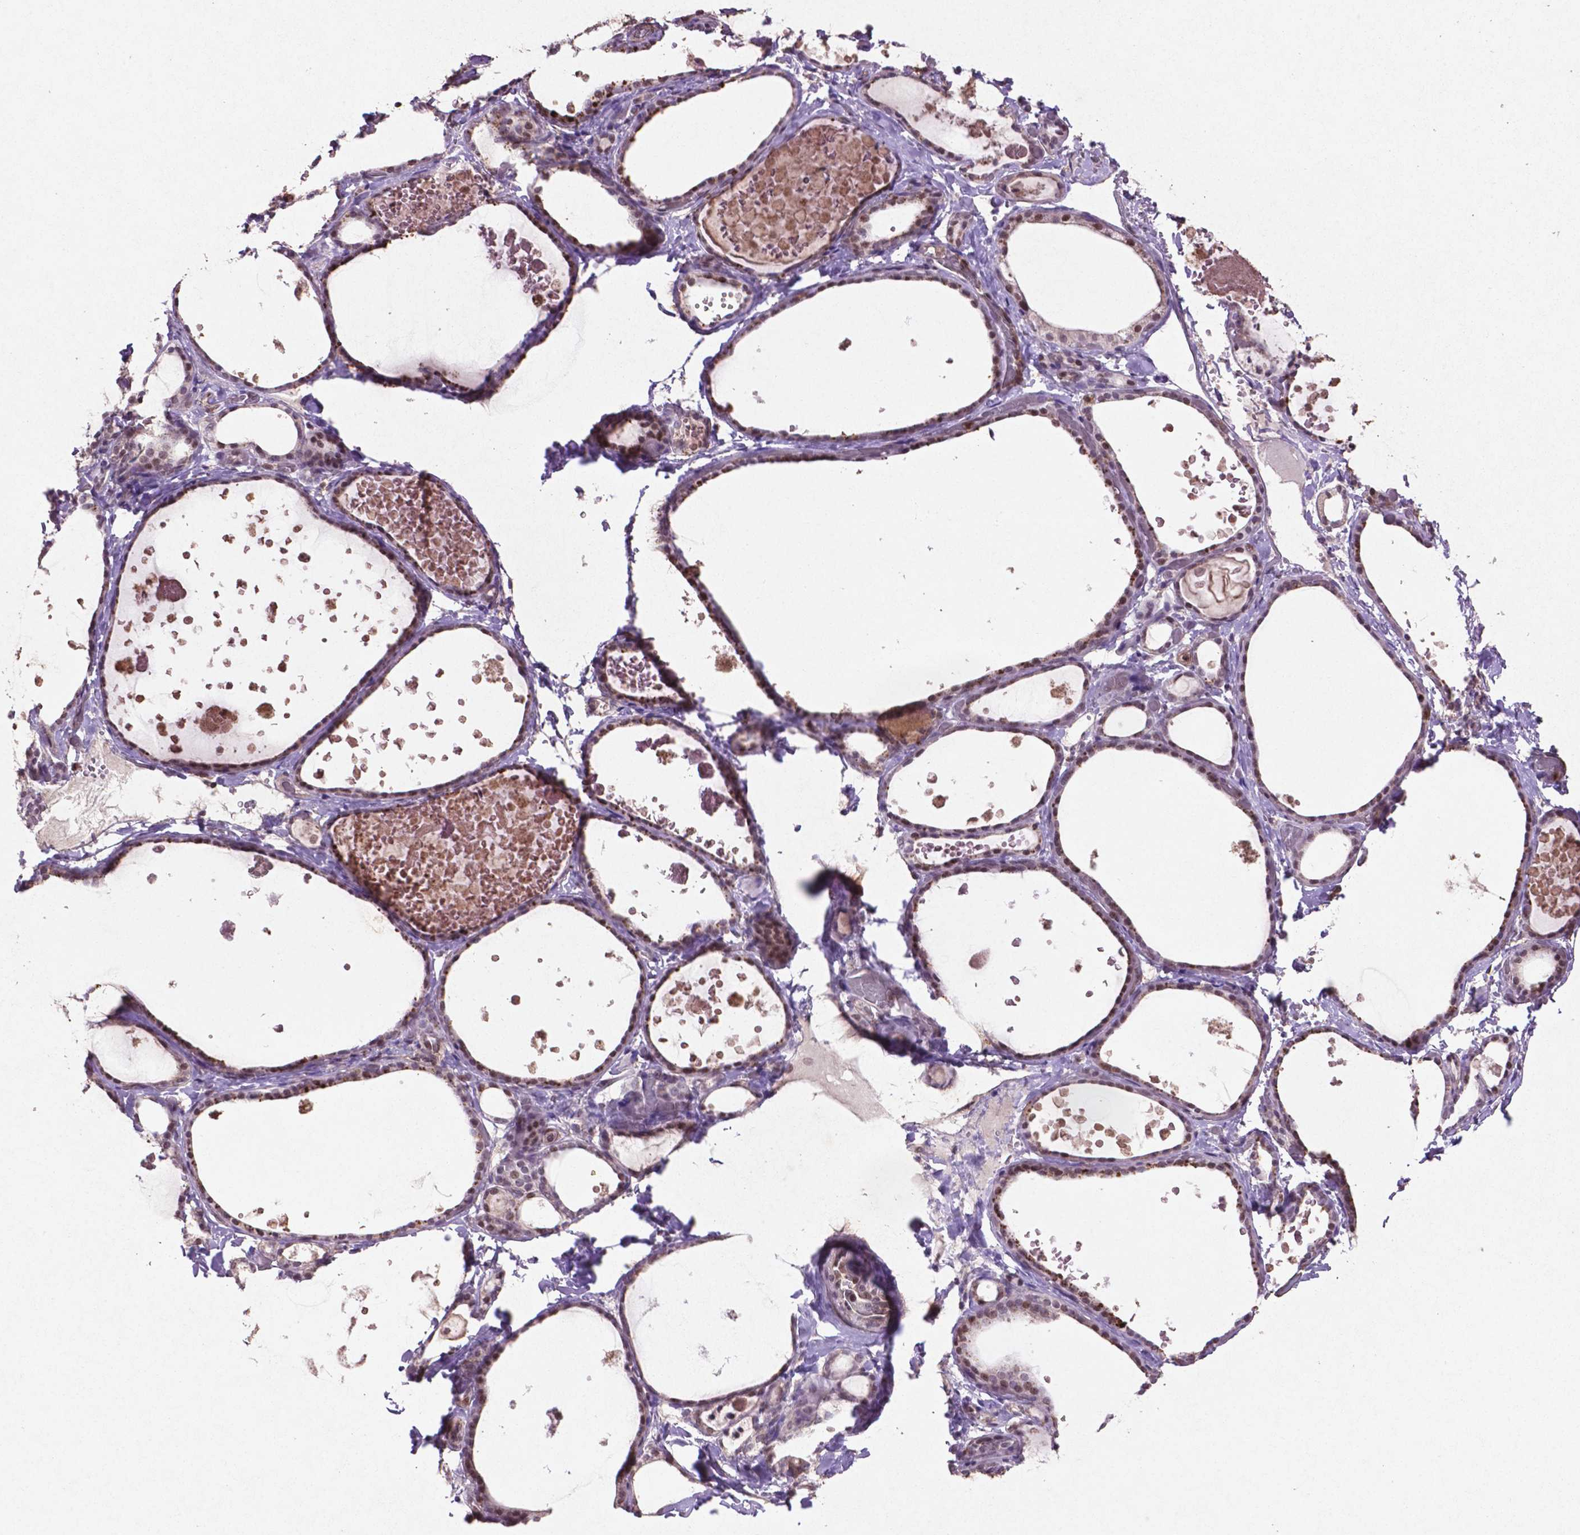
{"staining": {"intensity": "moderate", "quantity": "25%-75%", "location": "cytoplasmic/membranous,nuclear"}, "tissue": "thyroid gland", "cell_type": "Glandular cells", "image_type": "normal", "snomed": [{"axis": "morphology", "description": "Normal tissue, NOS"}, {"axis": "topography", "description": "Thyroid gland"}], "caption": "Immunohistochemistry photomicrograph of unremarkable thyroid gland: thyroid gland stained using immunohistochemistry displays medium levels of moderate protein expression localized specifically in the cytoplasmic/membranous,nuclear of glandular cells, appearing as a cytoplasmic/membranous,nuclear brown color.", "gene": "GLRX", "patient": {"sex": "female", "age": 56}}